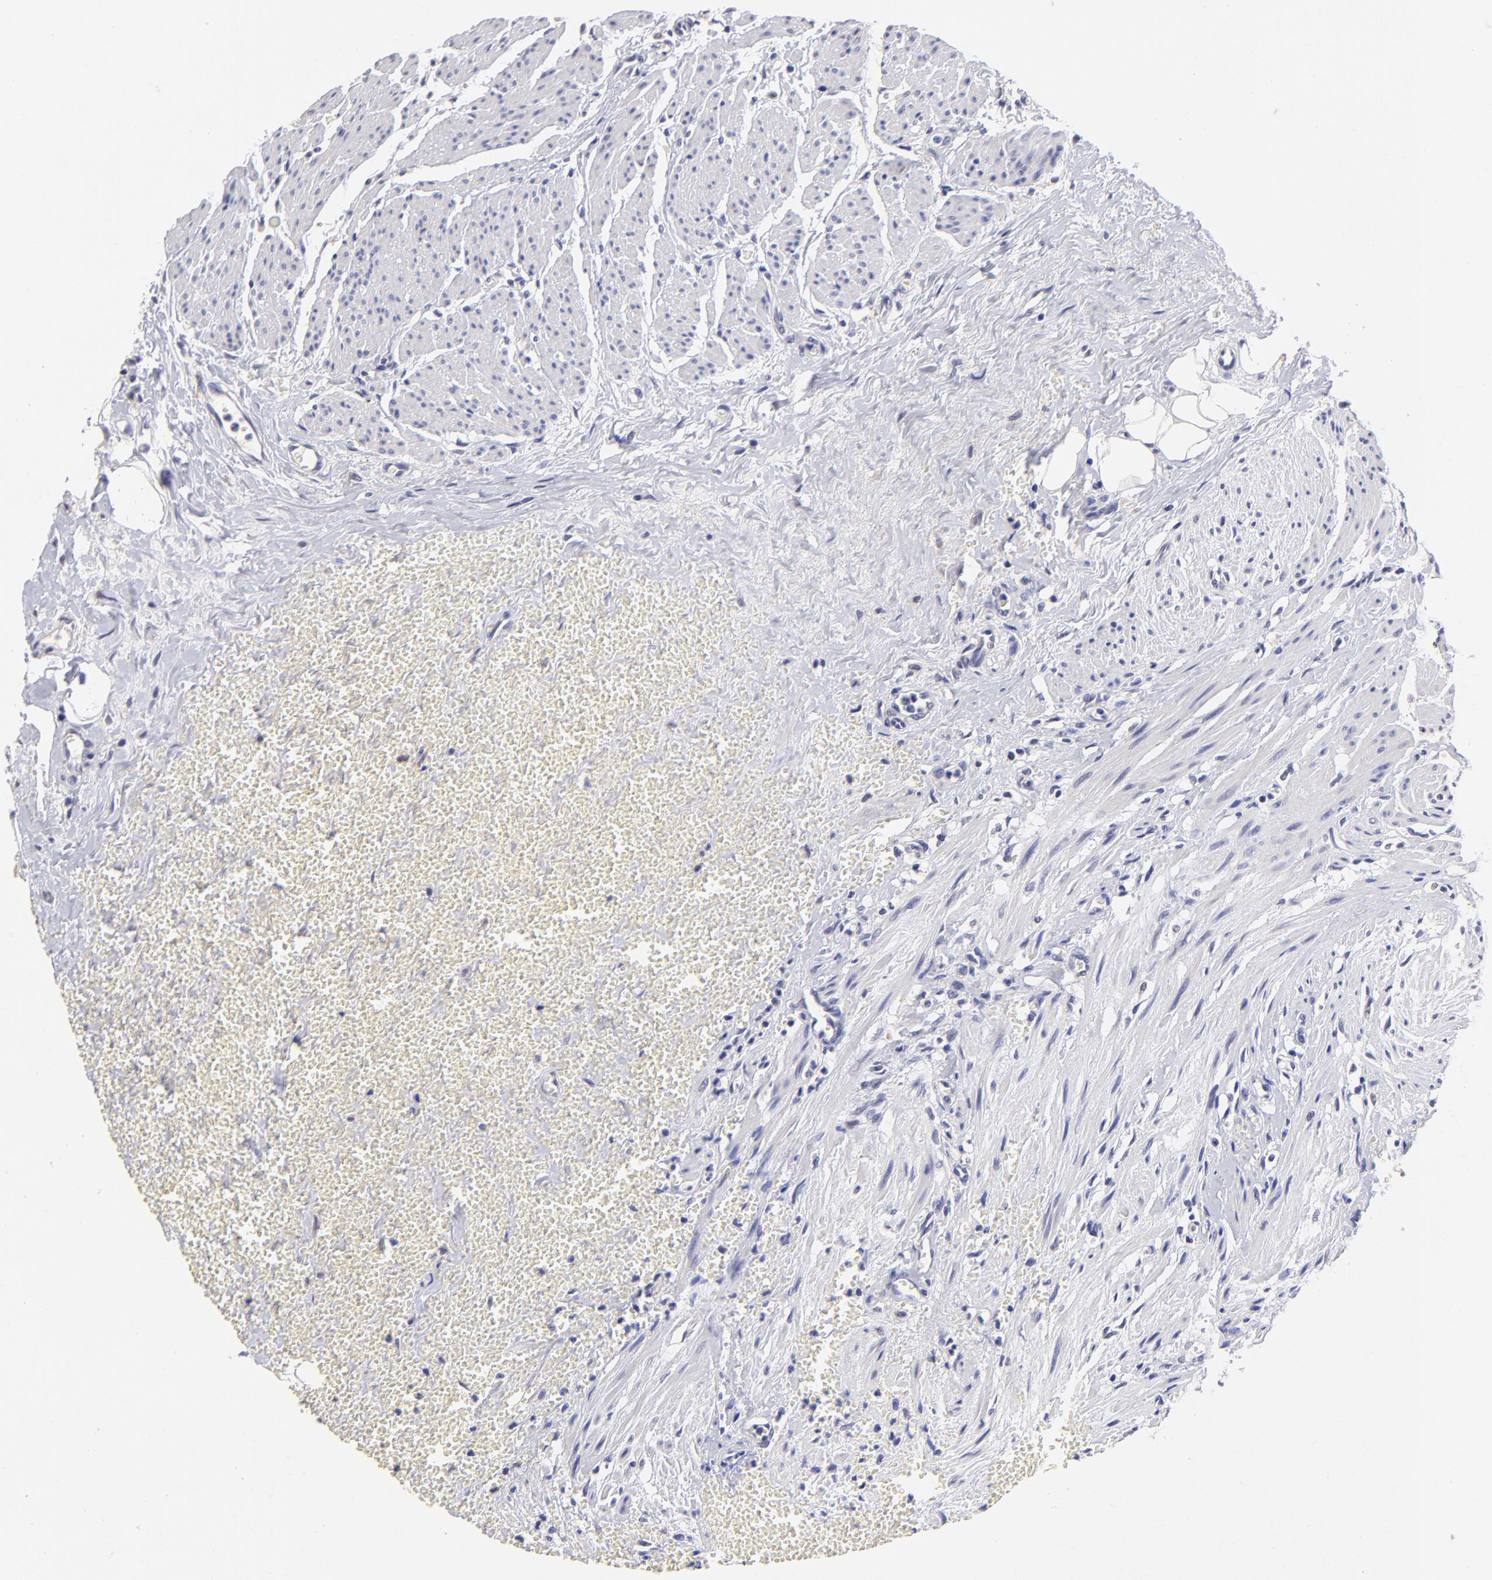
{"staining": {"intensity": "weak", "quantity": "25%-75%", "location": "nuclear"}, "tissue": "urothelial cancer", "cell_type": "Tumor cells", "image_type": "cancer", "snomed": [{"axis": "morphology", "description": "Urothelial carcinoma, High grade"}, {"axis": "topography", "description": "Urinary bladder"}], "caption": "Immunohistochemical staining of human high-grade urothelial carcinoma displays weak nuclear protein staining in about 25%-75% of tumor cells.", "gene": "DNMT1", "patient": {"sex": "male", "age": 73}}